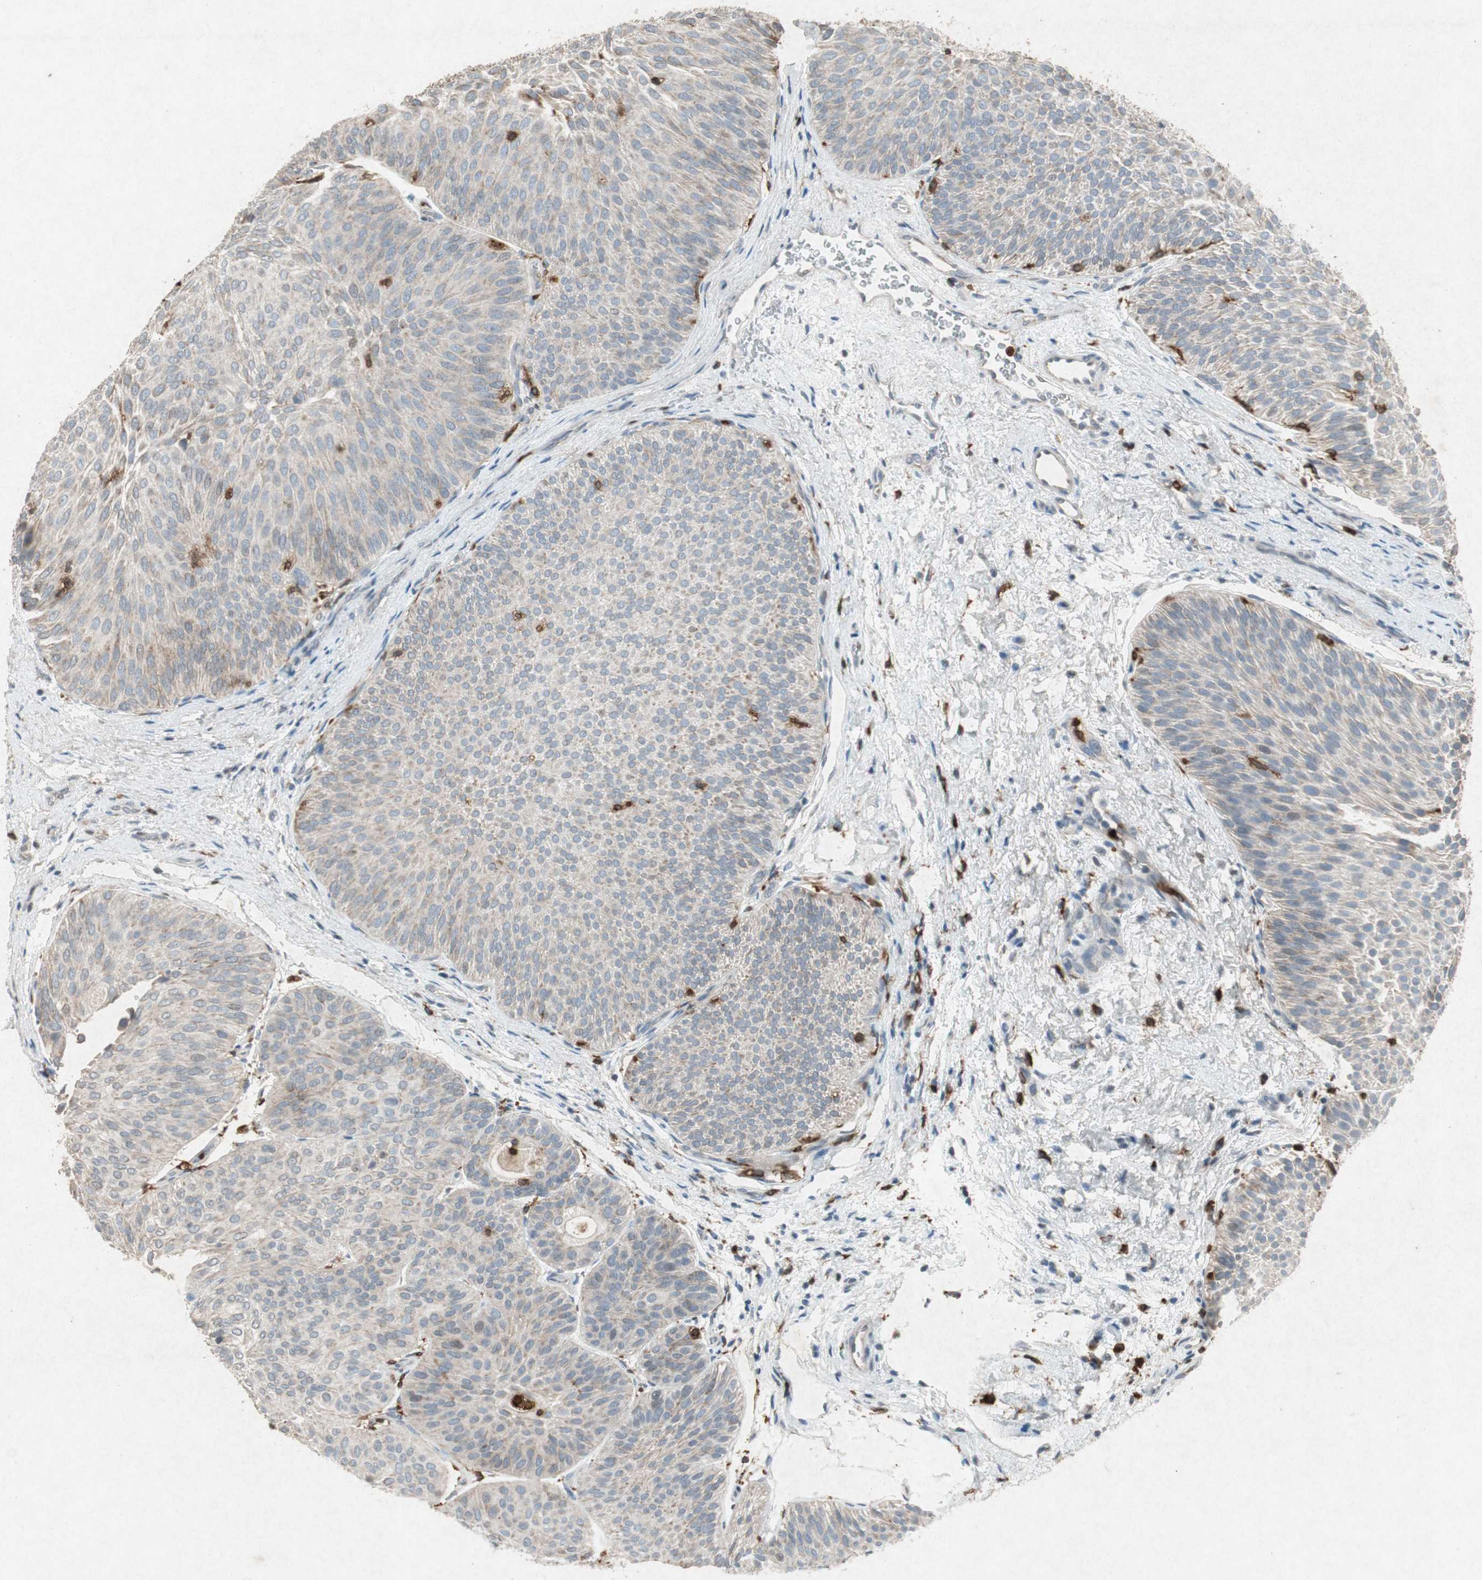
{"staining": {"intensity": "weak", "quantity": "25%-75%", "location": "cytoplasmic/membranous,nuclear"}, "tissue": "urothelial cancer", "cell_type": "Tumor cells", "image_type": "cancer", "snomed": [{"axis": "morphology", "description": "Urothelial carcinoma, Low grade"}, {"axis": "topography", "description": "Urinary bladder"}], "caption": "This histopathology image reveals immunohistochemistry (IHC) staining of human urothelial carcinoma (low-grade), with low weak cytoplasmic/membranous and nuclear expression in about 25%-75% of tumor cells.", "gene": "TYROBP", "patient": {"sex": "female", "age": 60}}